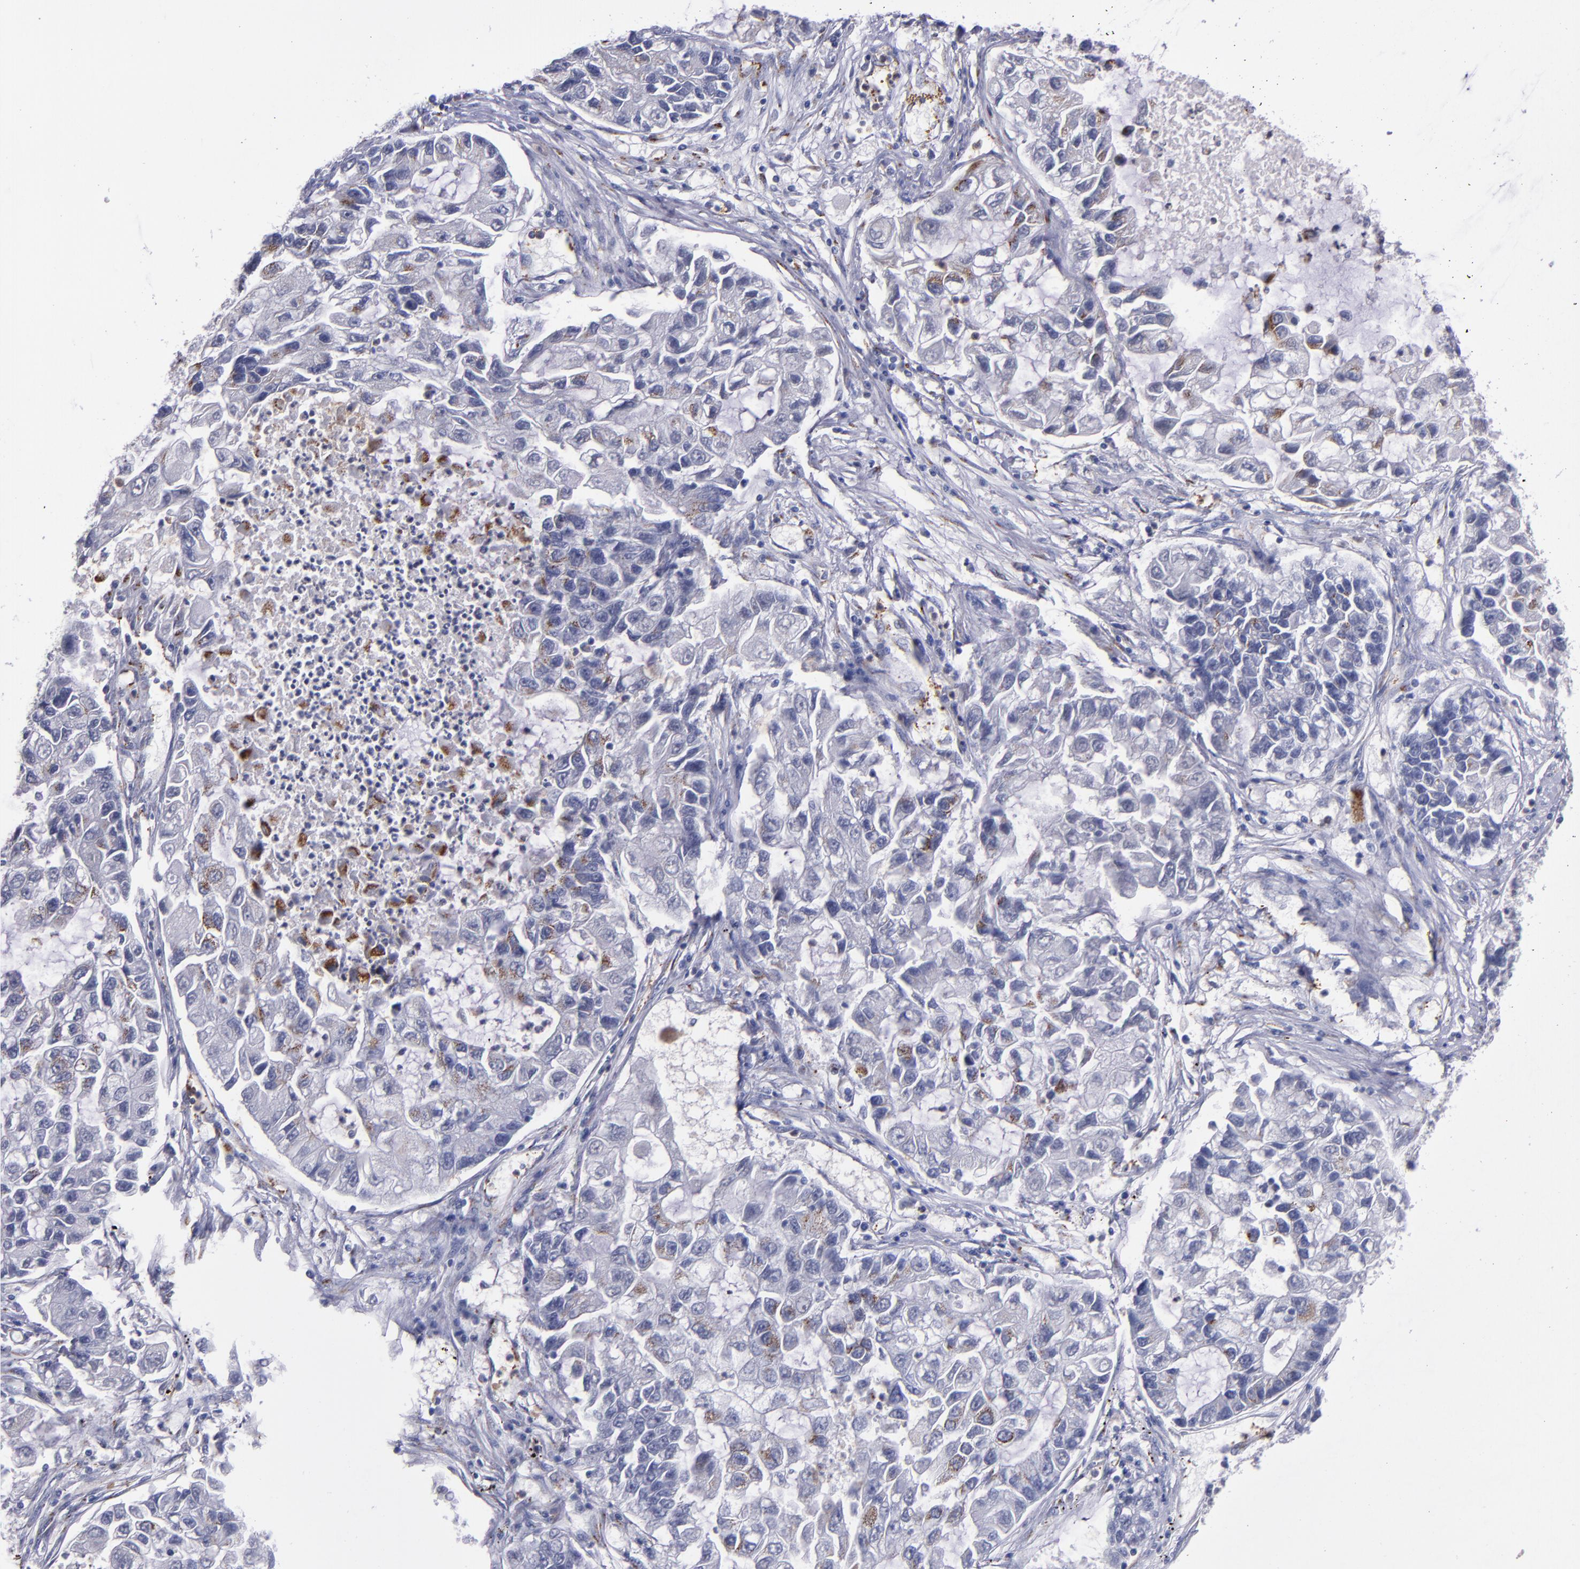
{"staining": {"intensity": "strong", "quantity": "<25%", "location": "cytoplasmic/membranous,nuclear"}, "tissue": "lung cancer", "cell_type": "Tumor cells", "image_type": "cancer", "snomed": [{"axis": "morphology", "description": "Adenocarcinoma, NOS"}, {"axis": "topography", "description": "Lung"}], "caption": "IHC of adenocarcinoma (lung) shows medium levels of strong cytoplasmic/membranous and nuclear expression in approximately <25% of tumor cells.", "gene": "RAB41", "patient": {"sex": "female", "age": 51}}